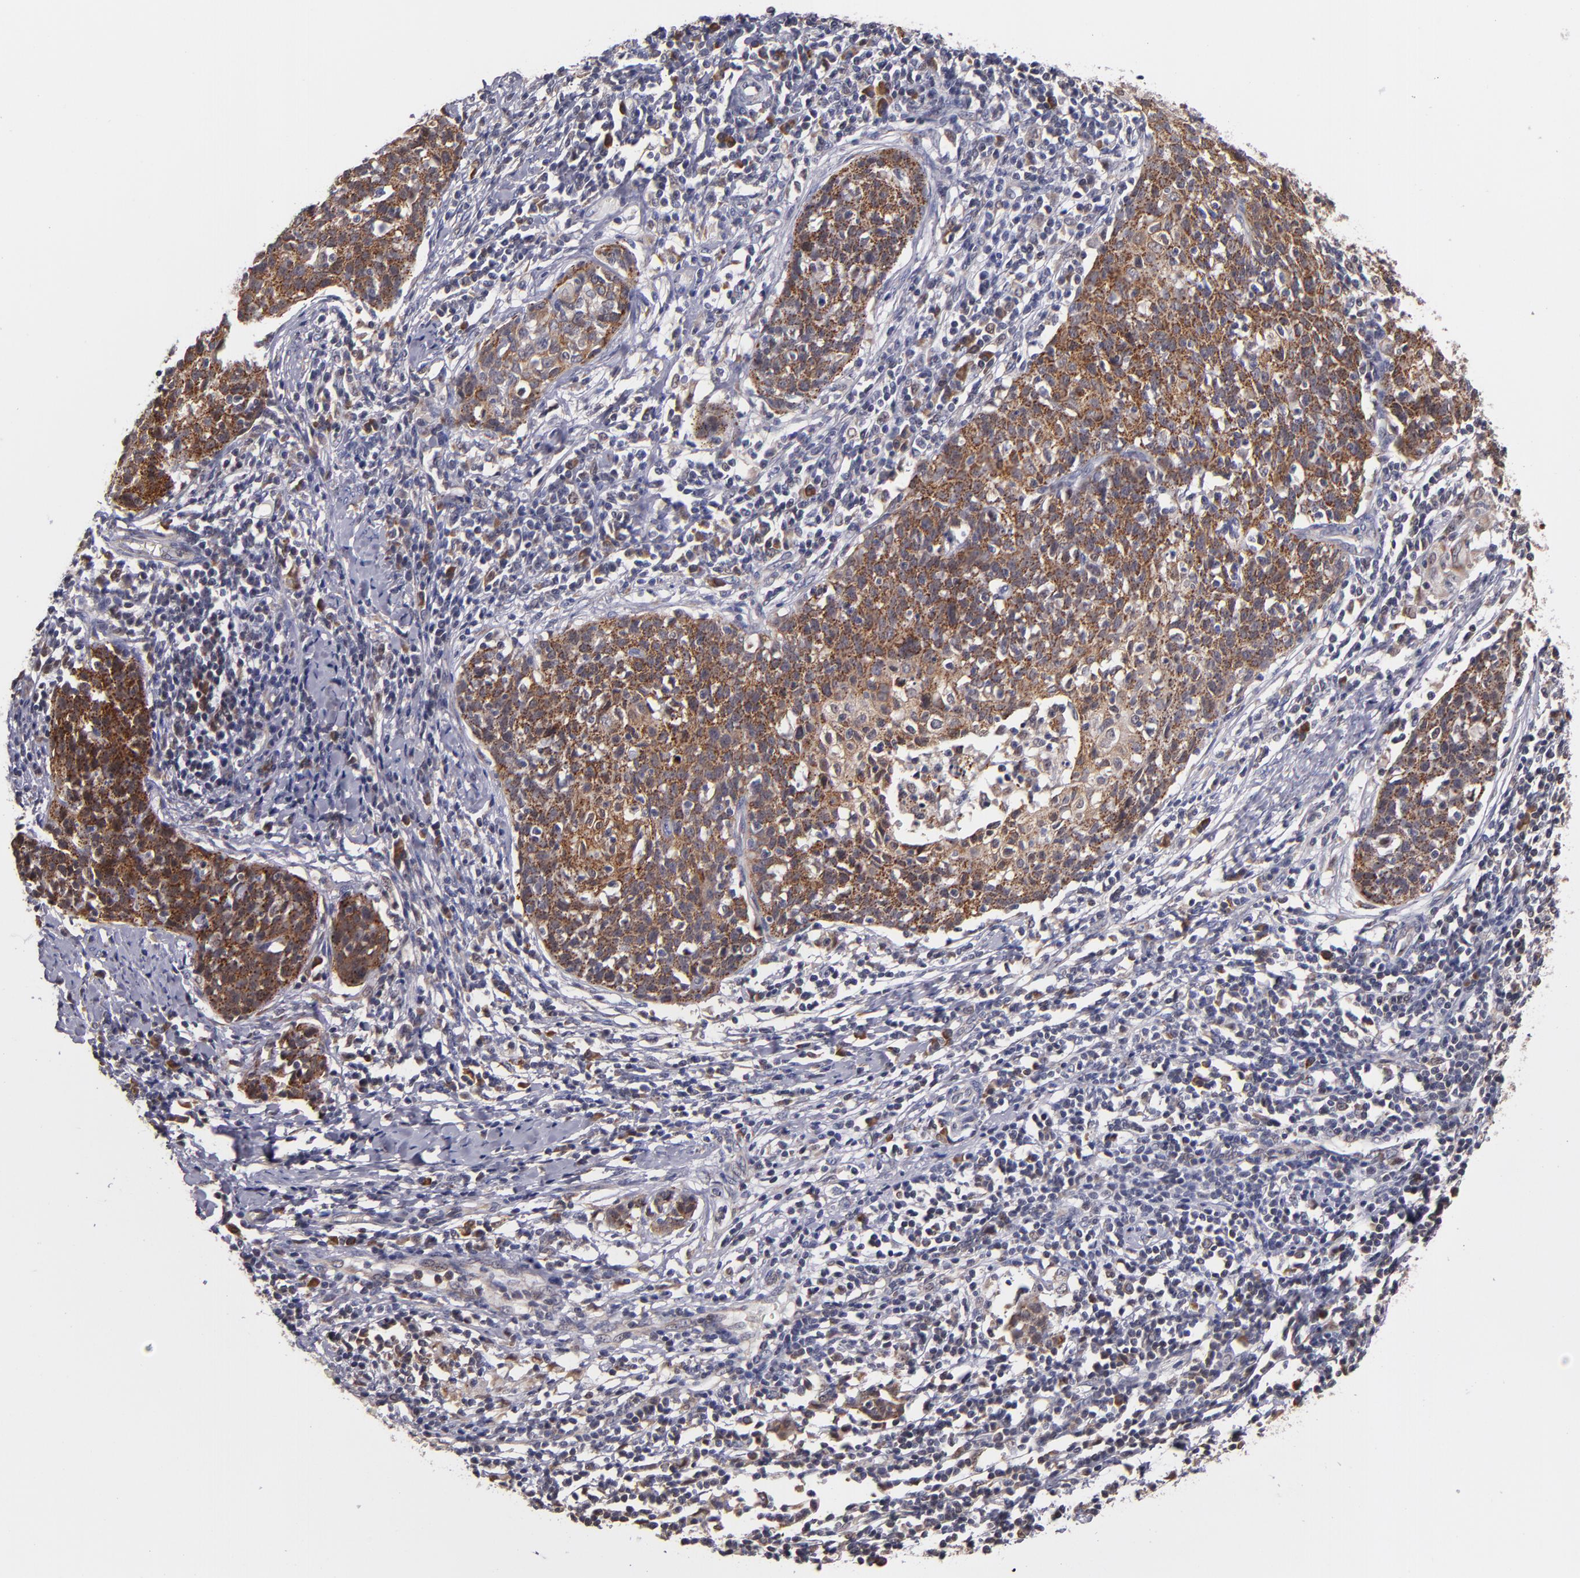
{"staining": {"intensity": "moderate", "quantity": ">75%", "location": "cytoplasmic/membranous"}, "tissue": "cervical cancer", "cell_type": "Tumor cells", "image_type": "cancer", "snomed": [{"axis": "morphology", "description": "Squamous cell carcinoma, NOS"}, {"axis": "topography", "description": "Cervix"}], "caption": "Brown immunohistochemical staining in cervical squamous cell carcinoma reveals moderate cytoplasmic/membranous staining in about >75% of tumor cells.", "gene": "CASP1", "patient": {"sex": "female", "age": 38}}